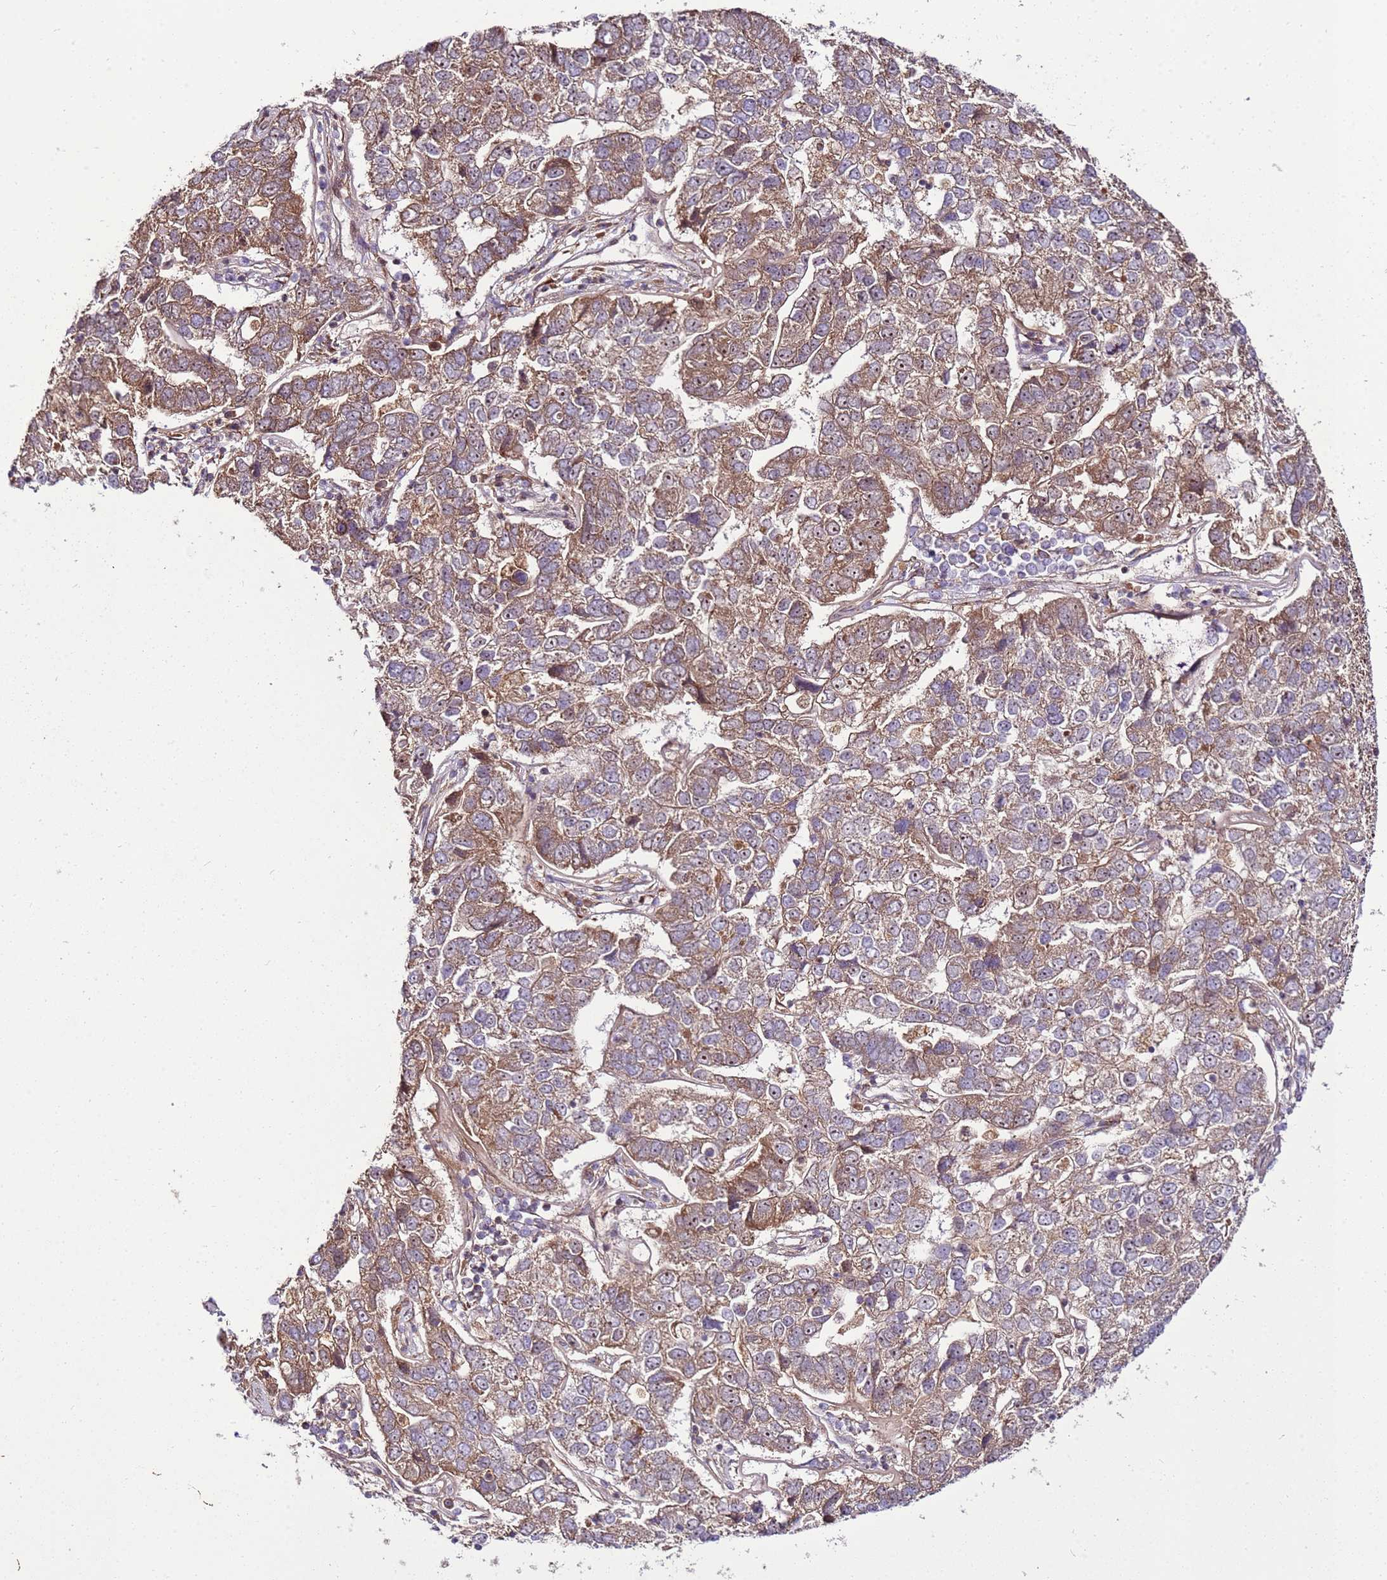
{"staining": {"intensity": "moderate", "quantity": ">75%", "location": "cytoplasmic/membranous,nuclear"}, "tissue": "pancreatic cancer", "cell_type": "Tumor cells", "image_type": "cancer", "snomed": [{"axis": "morphology", "description": "Adenocarcinoma, NOS"}, {"axis": "topography", "description": "Pancreas"}], "caption": "A brown stain shows moderate cytoplasmic/membranous and nuclear positivity of a protein in adenocarcinoma (pancreatic) tumor cells.", "gene": "RASA3", "patient": {"sex": "female", "age": 61}}